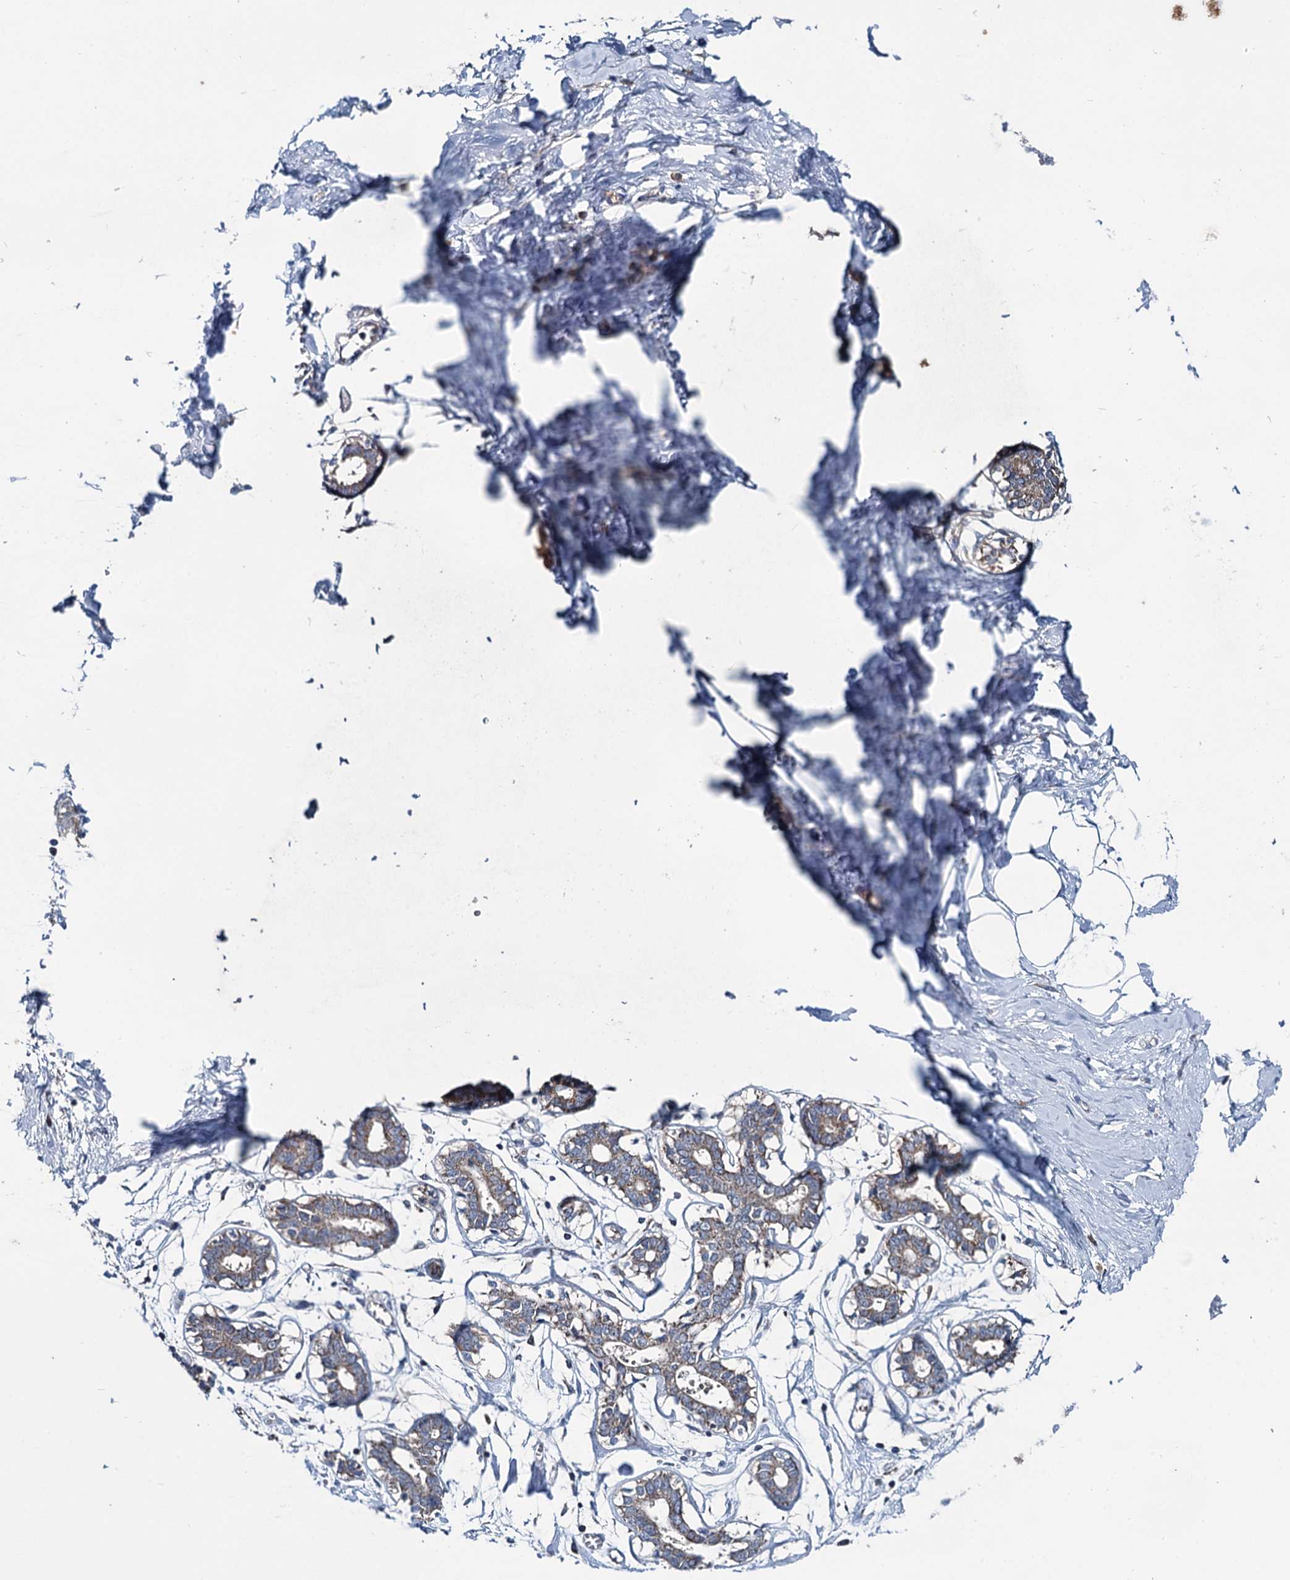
{"staining": {"intensity": "negative", "quantity": "none", "location": "none"}, "tissue": "breast", "cell_type": "Adipocytes", "image_type": "normal", "snomed": [{"axis": "morphology", "description": "Normal tissue, NOS"}, {"axis": "topography", "description": "Breast"}], "caption": "Breast stained for a protein using IHC shows no staining adipocytes.", "gene": "METTL4", "patient": {"sex": "female", "age": 27}}